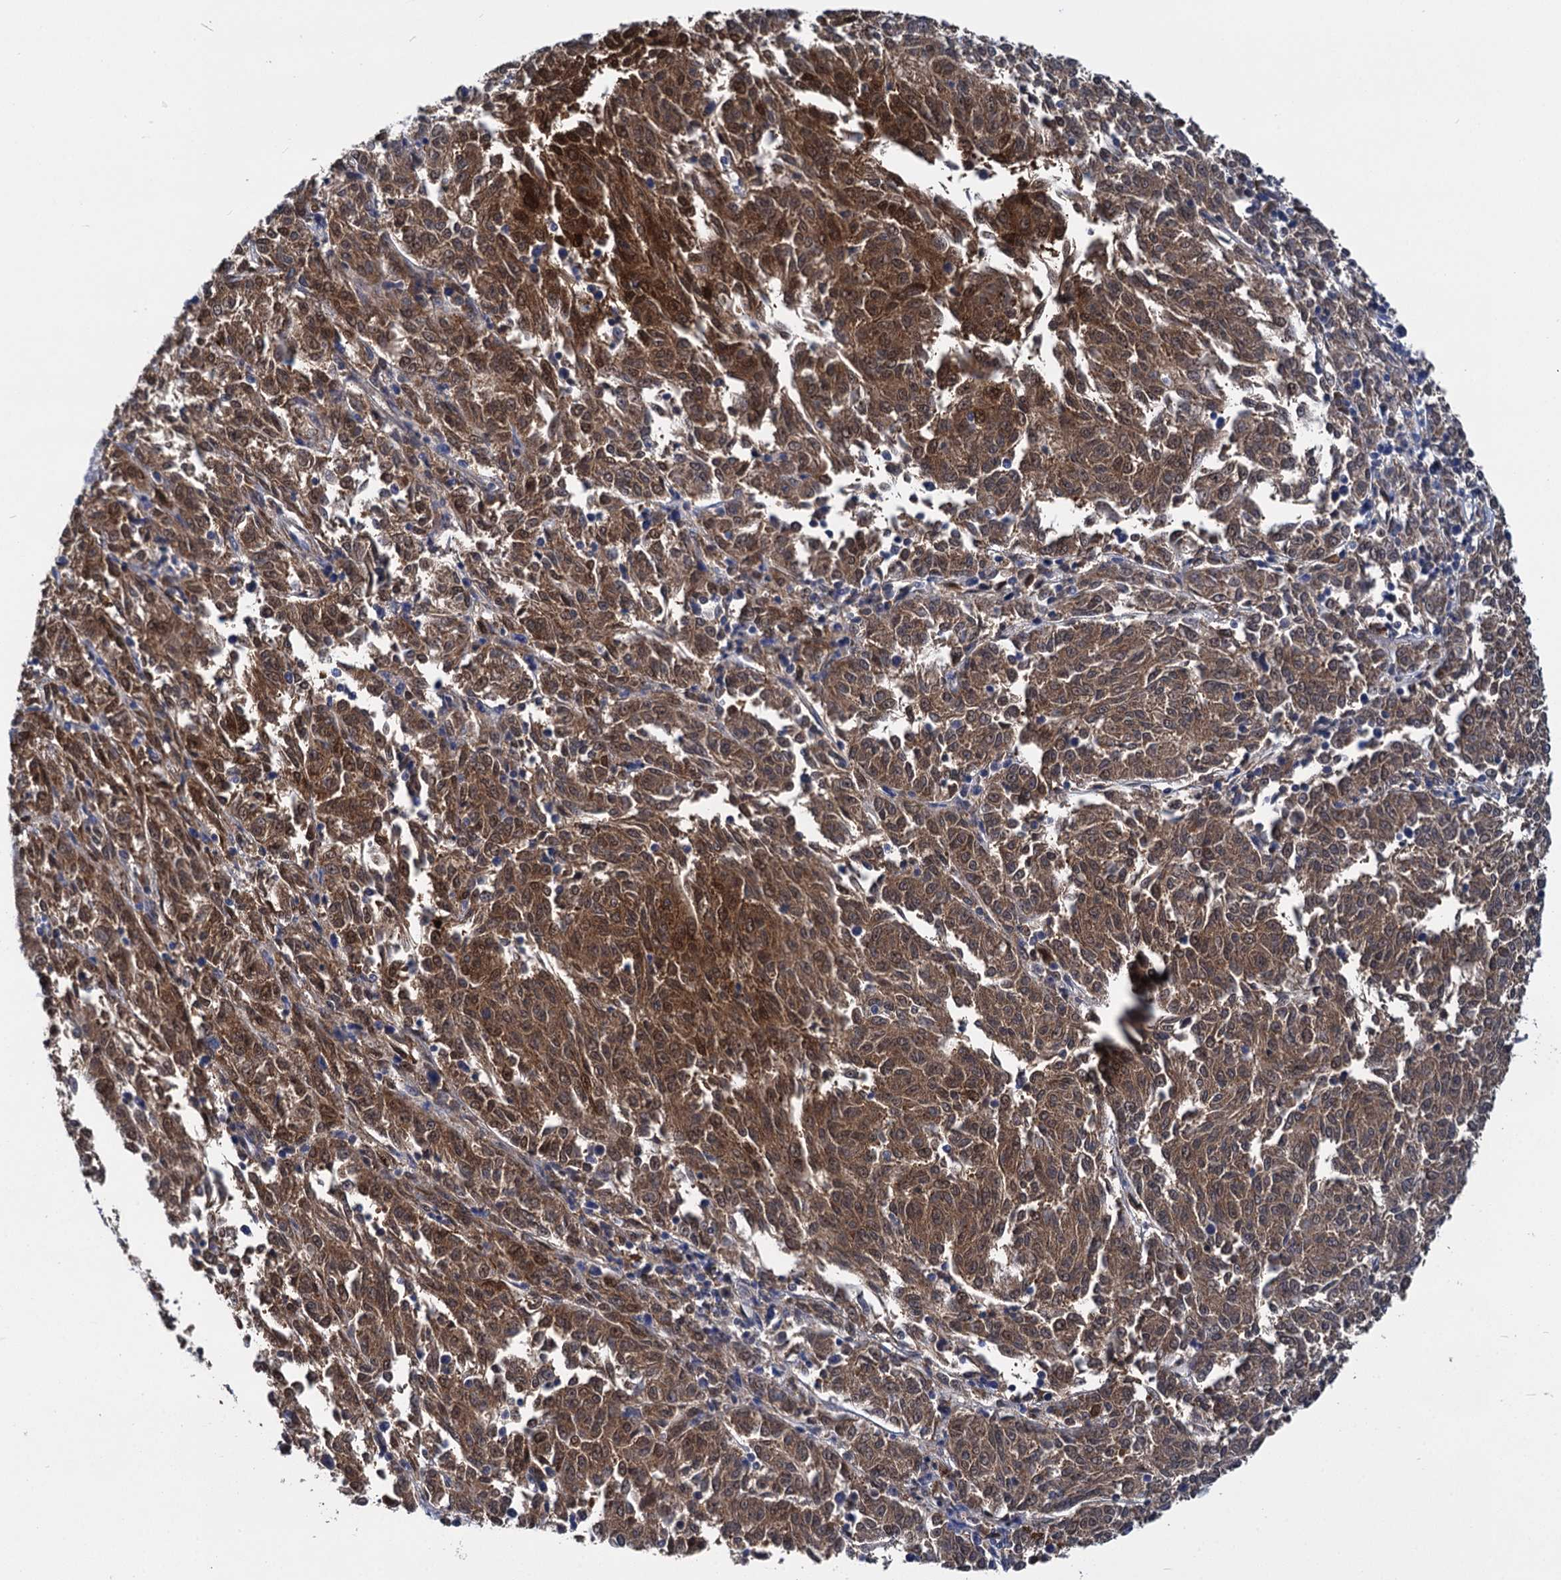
{"staining": {"intensity": "moderate", "quantity": ">75%", "location": "cytoplasmic/membranous"}, "tissue": "melanoma", "cell_type": "Tumor cells", "image_type": "cancer", "snomed": [{"axis": "morphology", "description": "Malignant melanoma, NOS"}, {"axis": "topography", "description": "Skin"}], "caption": "A medium amount of moderate cytoplasmic/membranous expression is present in about >75% of tumor cells in malignant melanoma tissue.", "gene": "GSTM3", "patient": {"sex": "female", "age": 72}}